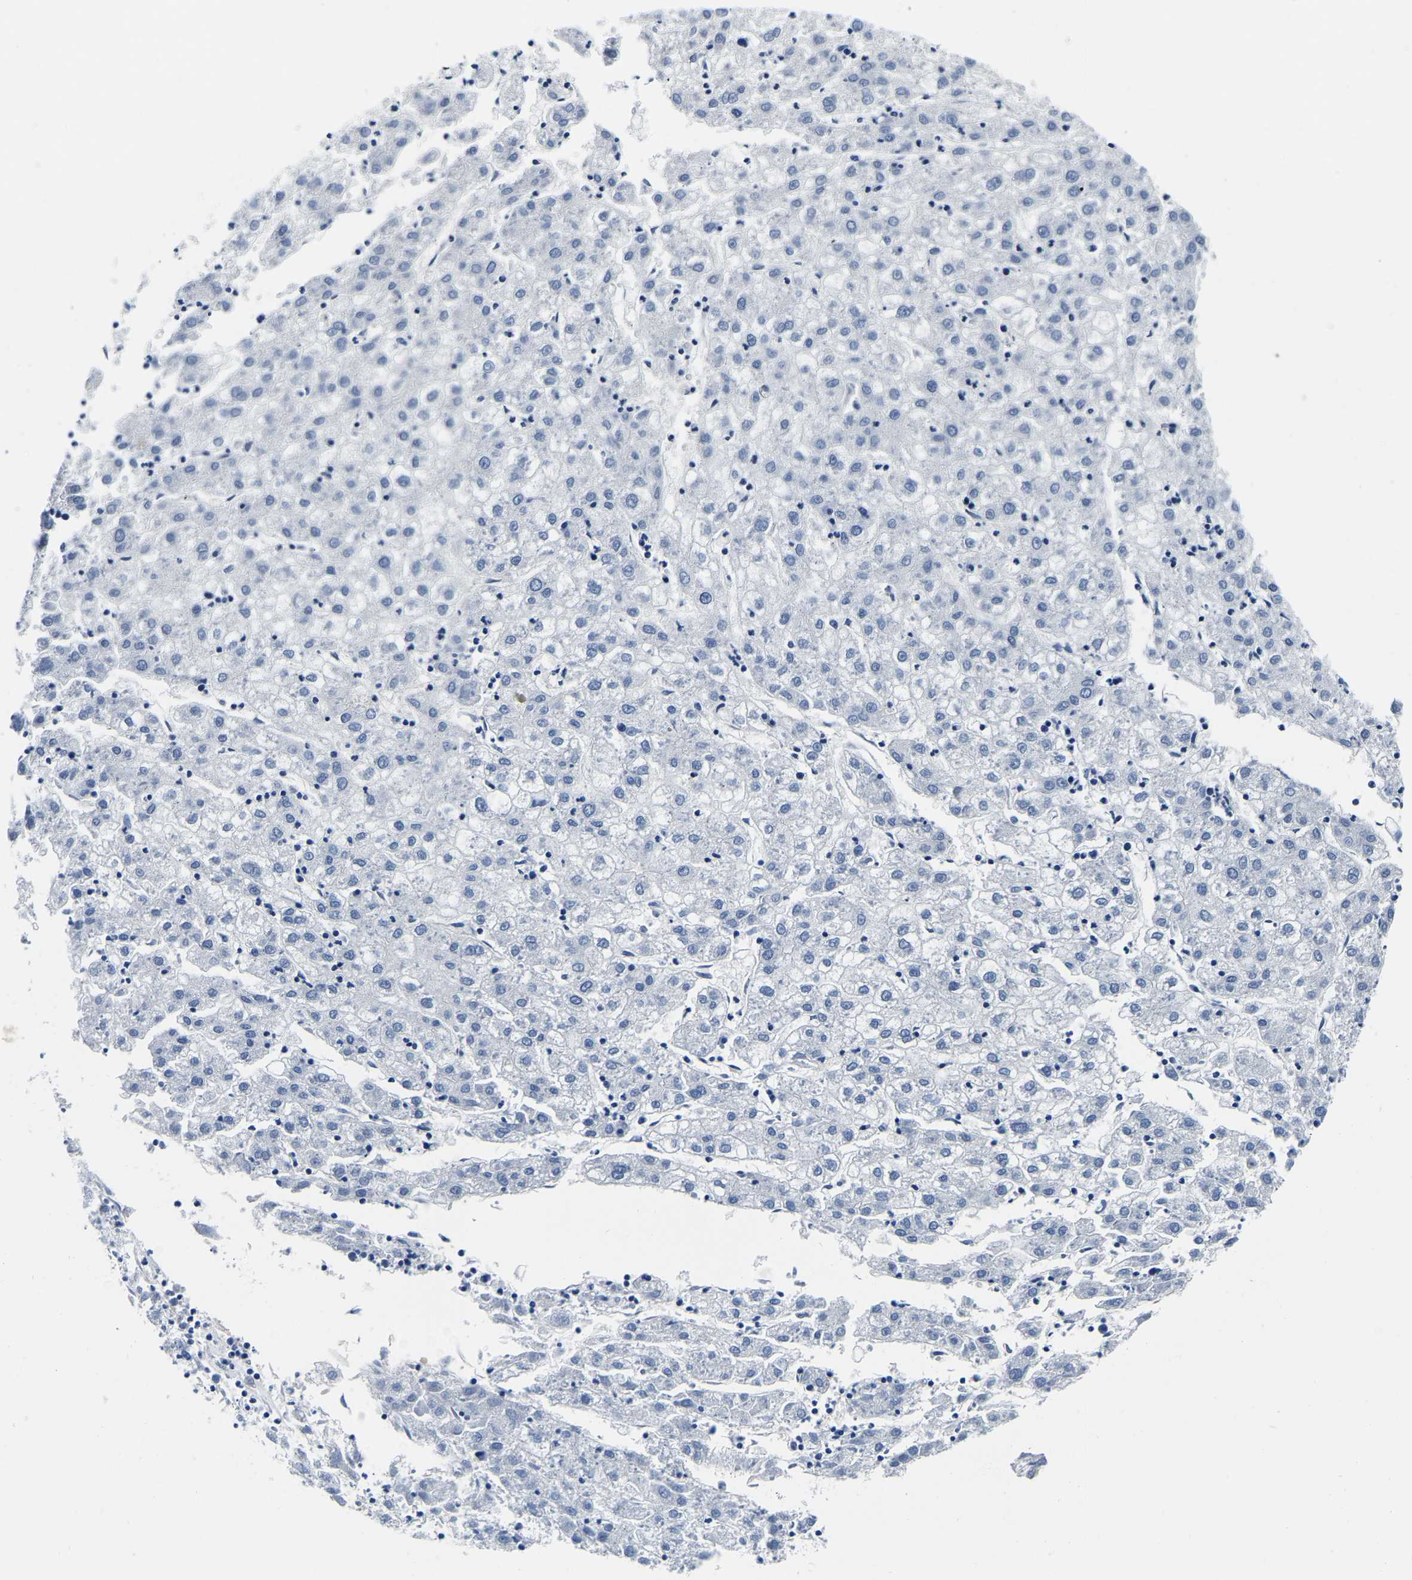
{"staining": {"intensity": "negative", "quantity": "none", "location": "none"}, "tissue": "liver cancer", "cell_type": "Tumor cells", "image_type": "cancer", "snomed": [{"axis": "morphology", "description": "Carcinoma, Hepatocellular, NOS"}, {"axis": "topography", "description": "Liver"}], "caption": "Tumor cells show no significant protein positivity in liver cancer (hepatocellular carcinoma). (Brightfield microscopy of DAB immunohistochemistry at high magnification).", "gene": "S100A13", "patient": {"sex": "male", "age": 72}}